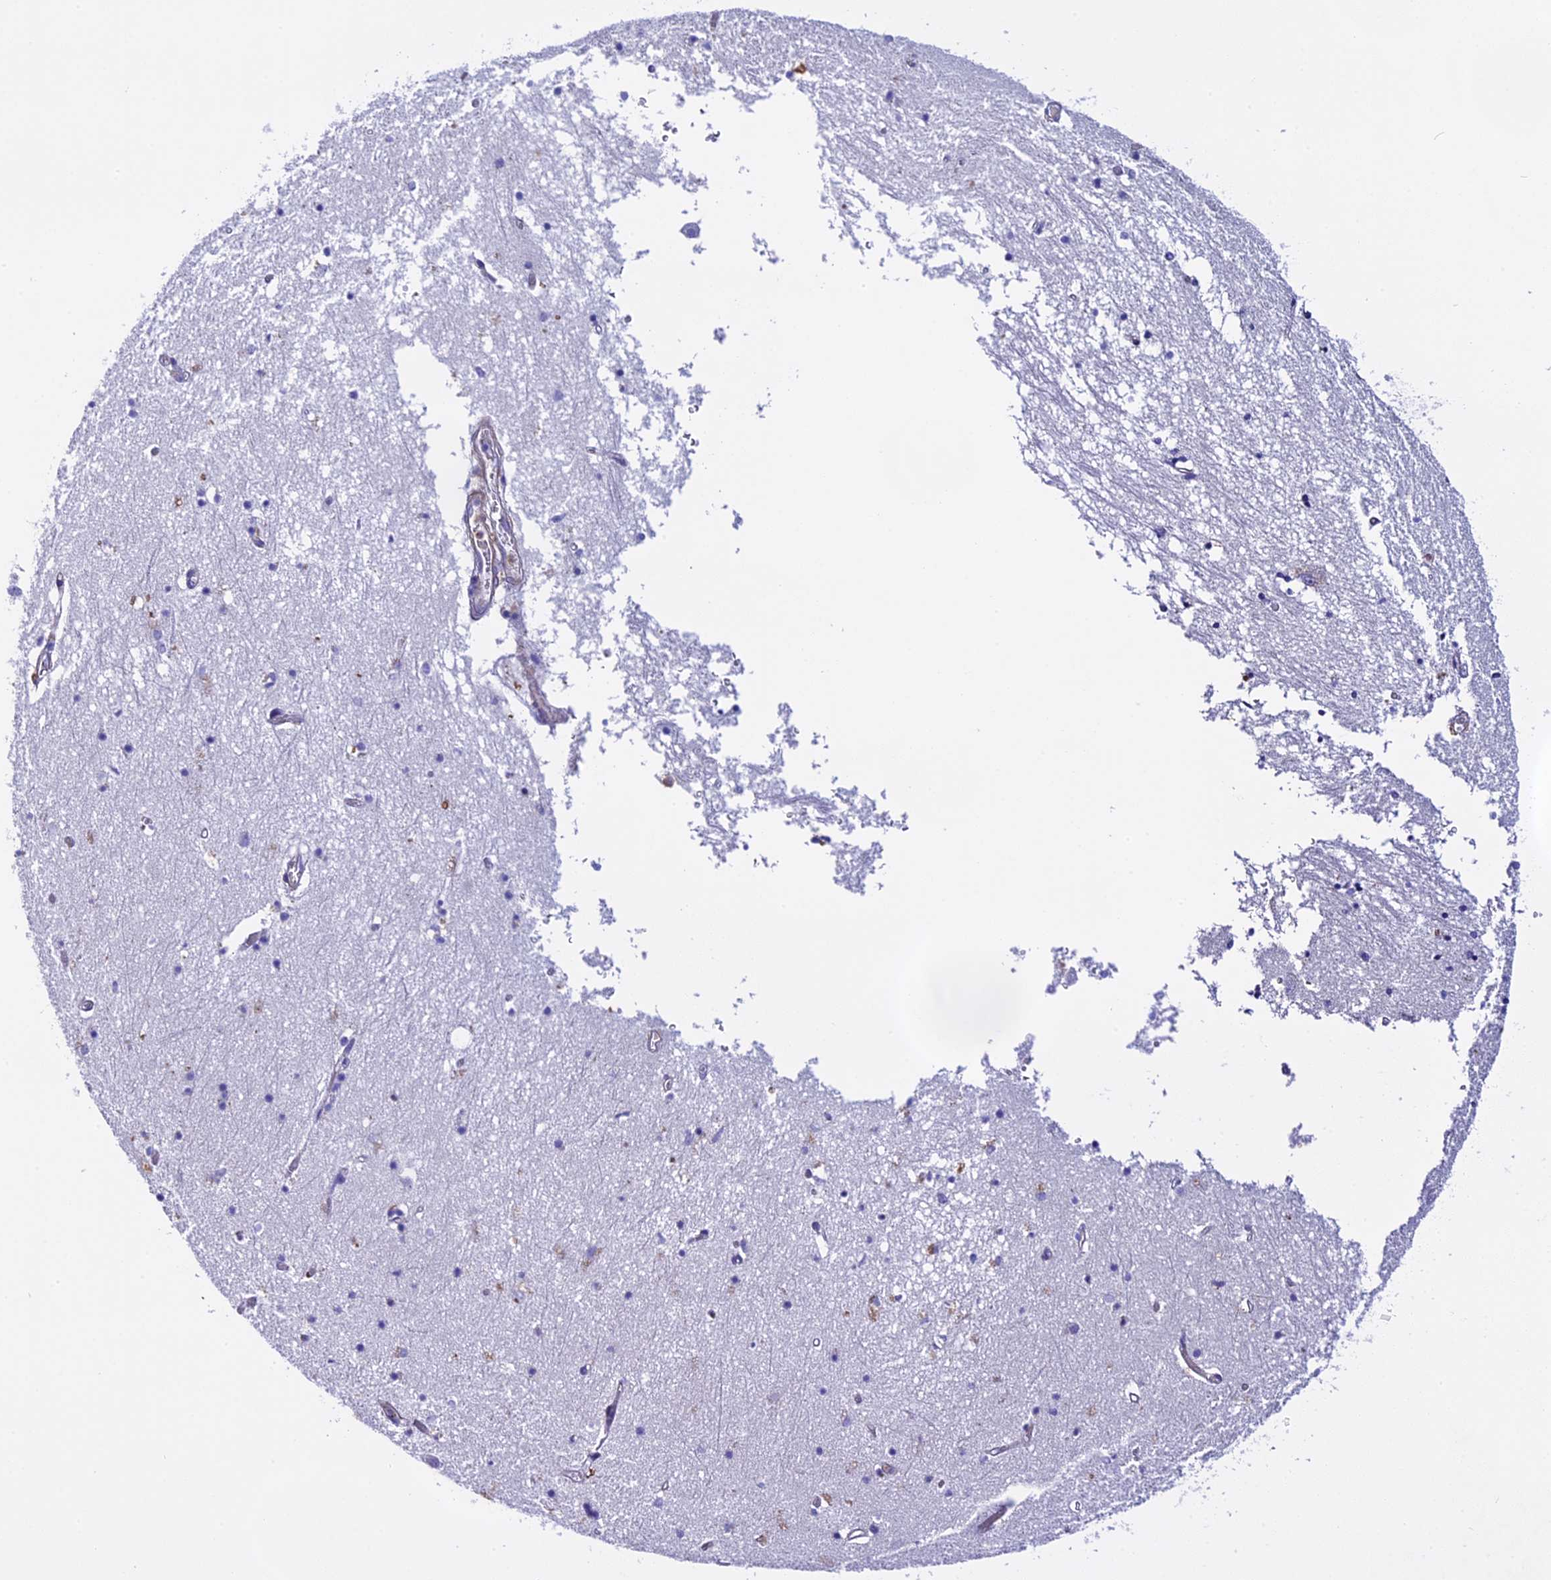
{"staining": {"intensity": "negative", "quantity": "none", "location": "none"}, "tissue": "hippocampus", "cell_type": "Glial cells", "image_type": "normal", "snomed": [{"axis": "morphology", "description": "Normal tissue, NOS"}, {"axis": "topography", "description": "Hippocampus"}], "caption": "Human hippocampus stained for a protein using immunohistochemistry demonstrates no staining in glial cells.", "gene": "NOD2", "patient": {"sex": "male", "age": 70}}